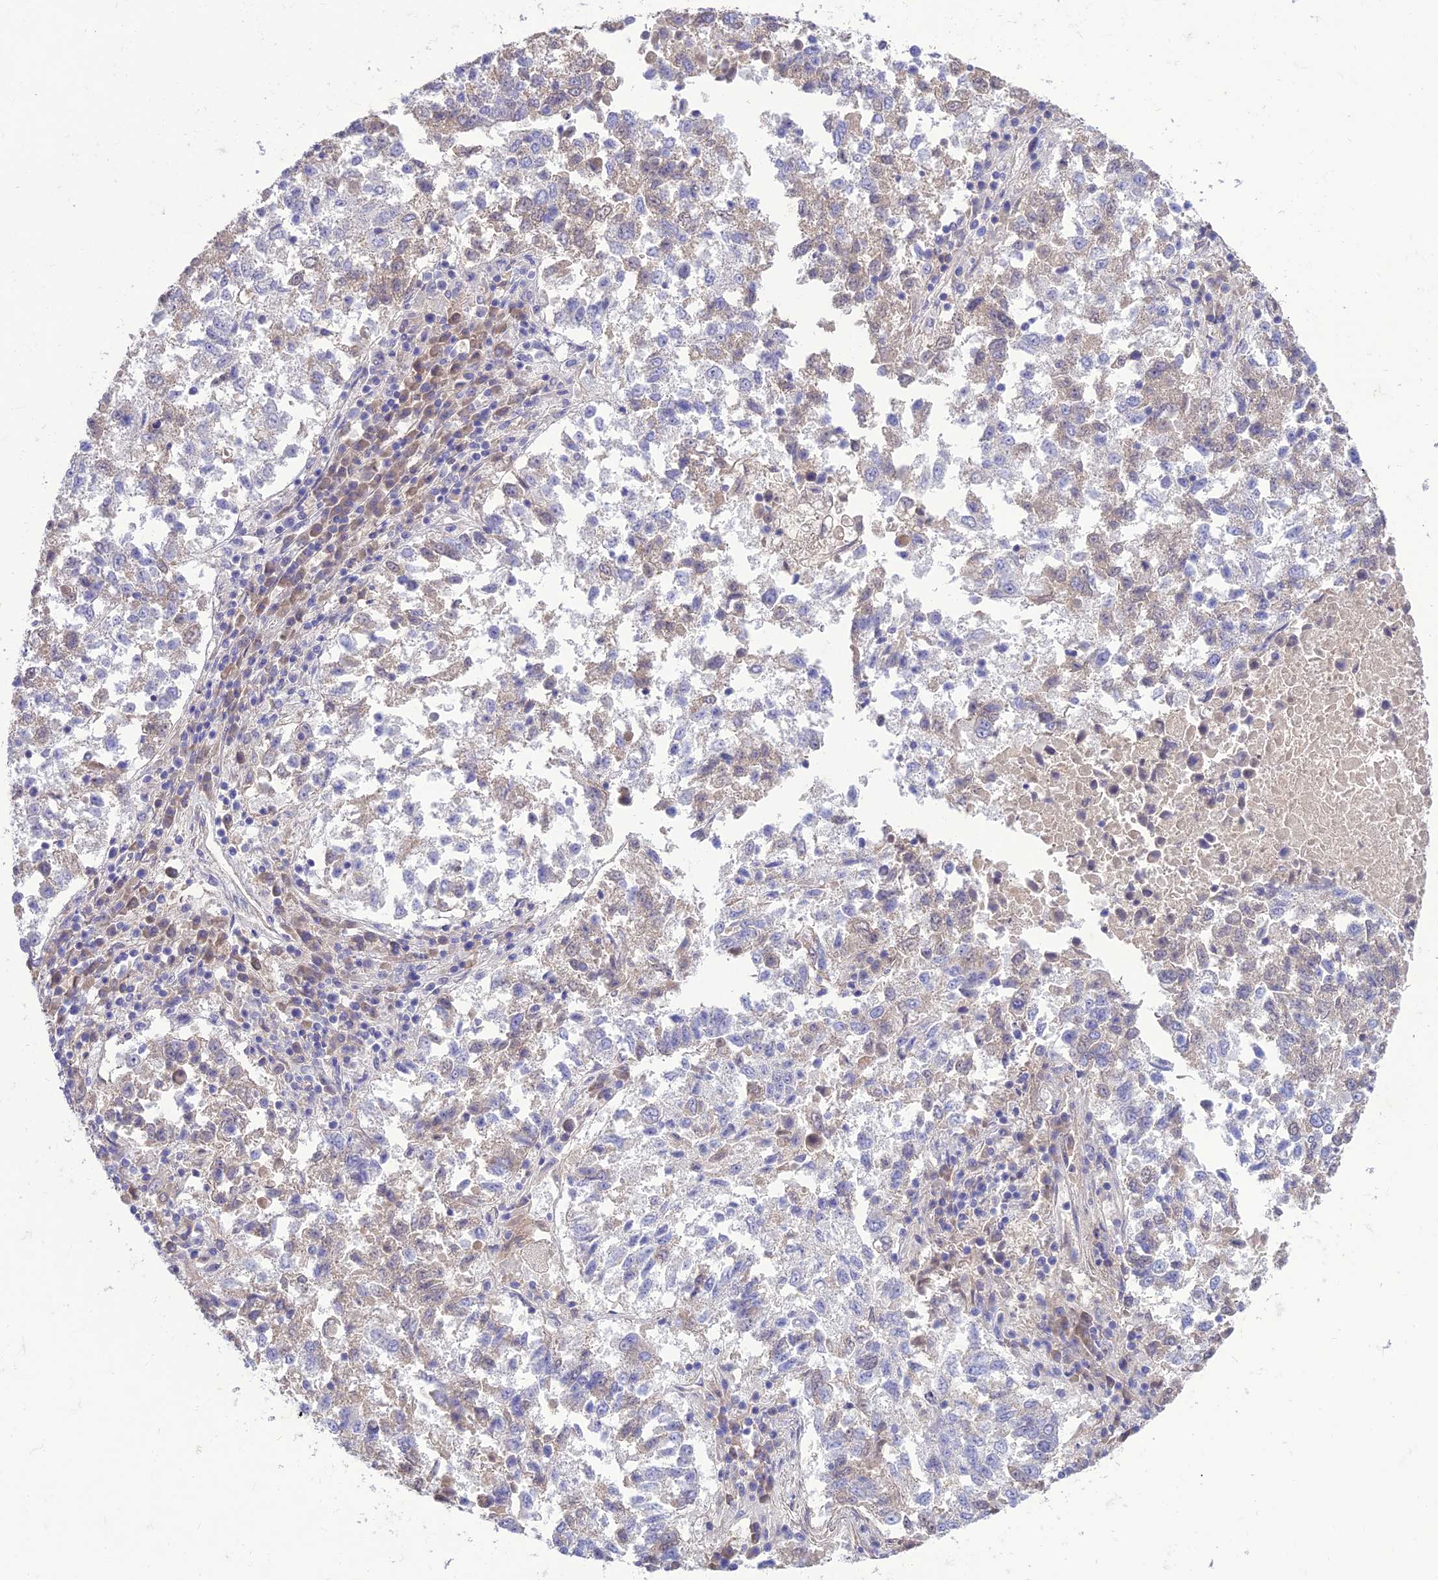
{"staining": {"intensity": "weak", "quantity": "25%-75%", "location": "cytoplasmic/membranous"}, "tissue": "lung cancer", "cell_type": "Tumor cells", "image_type": "cancer", "snomed": [{"axis": "morphology", "description": "Squamous cell carcinoma, NOS"}, {"axis": "topography", "description": "Lung"}], "caption": "Protein analysis of lung cancer (squamous cell carcinoma) tissue shows weak cytoplasmic/membranous expression in about 25%-75% of tumor cells.", "gene": "TEKT3", "patient": {"sex": "male", "age": 73}}